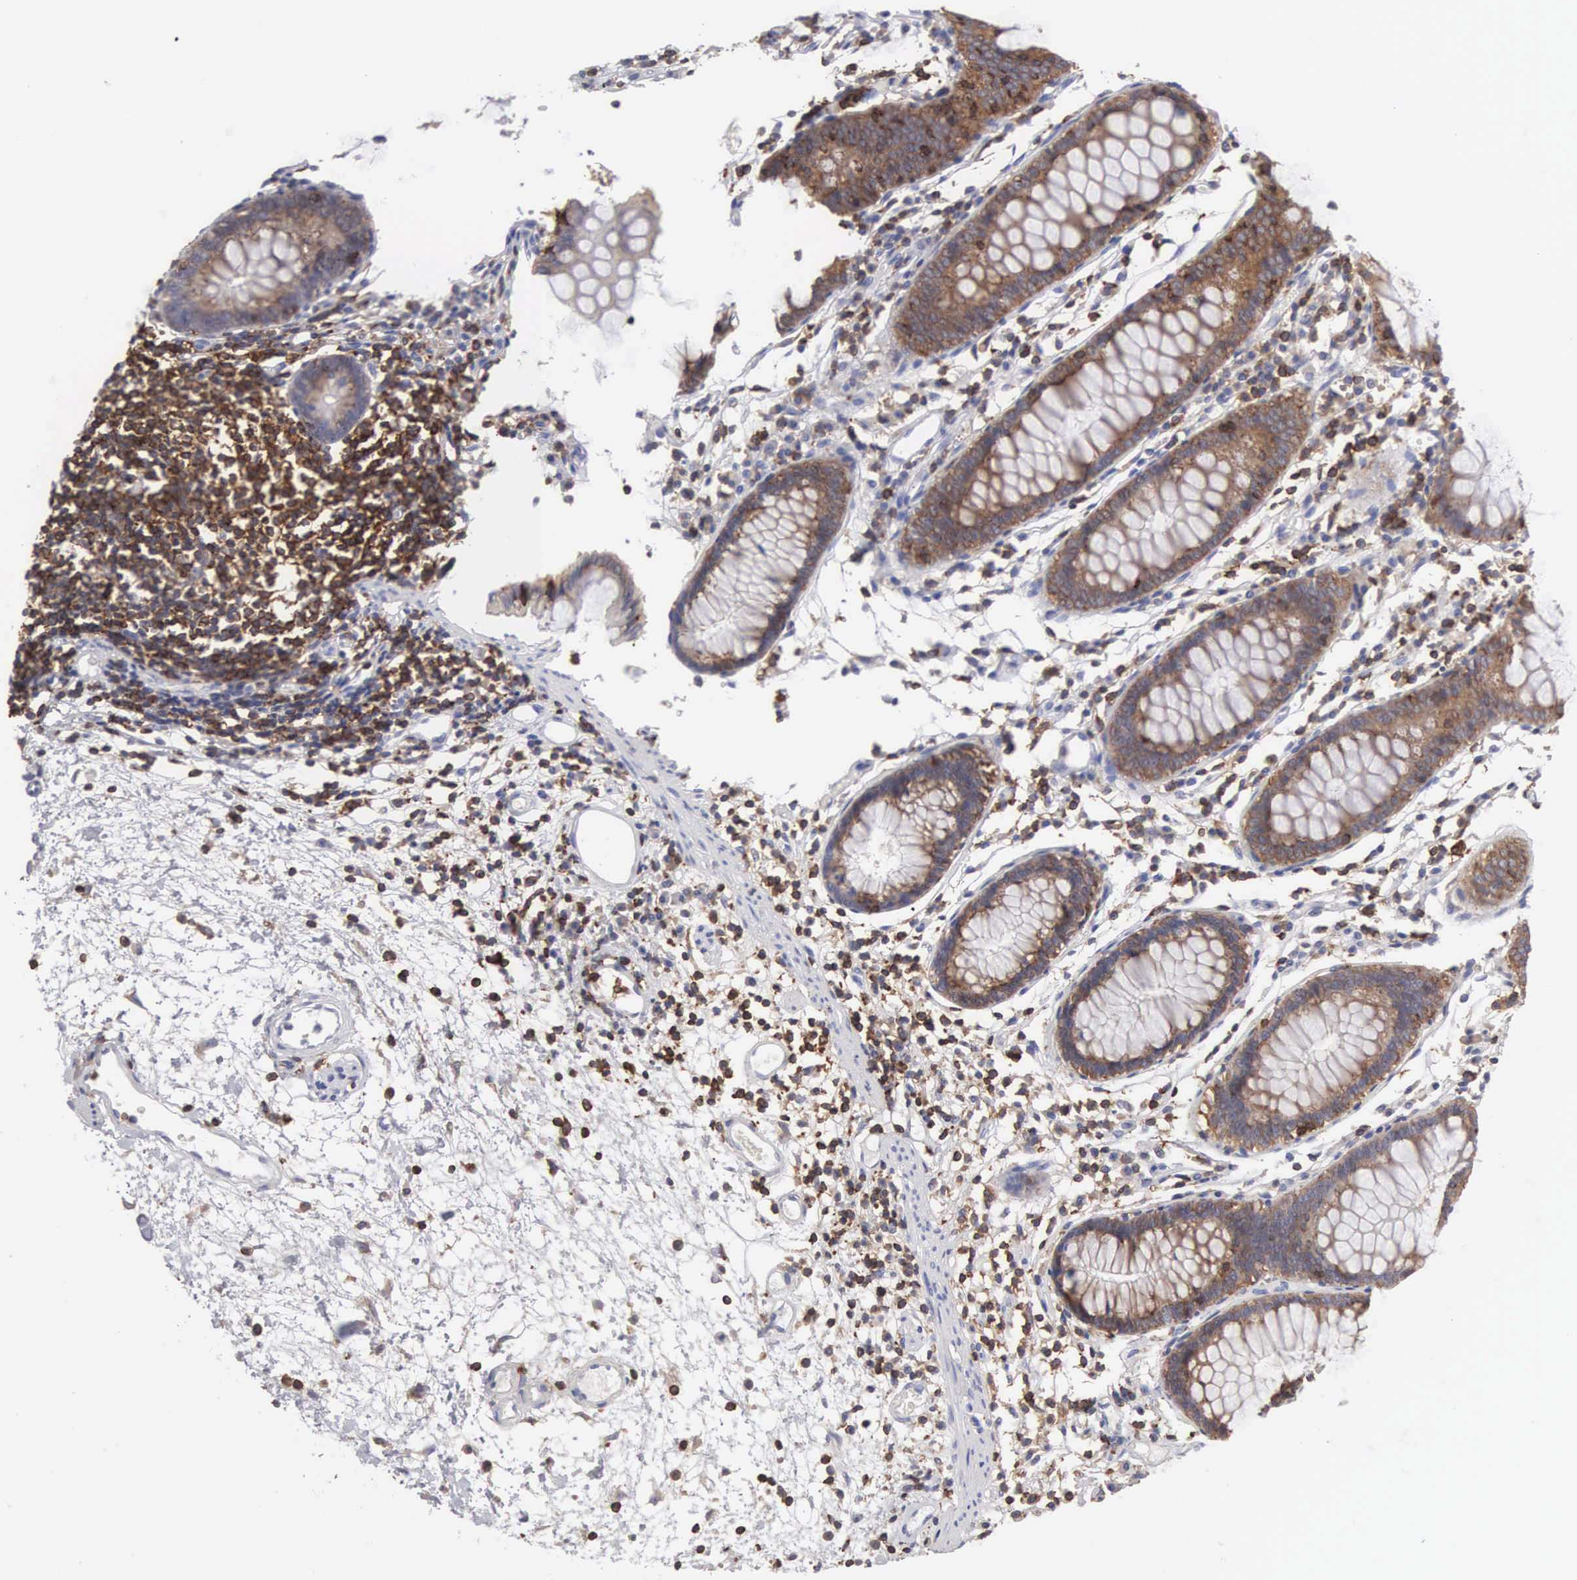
{"staining": {"intensity": "negative", "quantity": "none", "location": "none"}, "tissue": "colon", "cell_type": "Endothelial cells", "image_type": "normal", "snomed": [{"axis": "morphology", "description": "Normal tissue, NOS"}, {"axis": "topography", "description": "Colon"}], "caption": "Colon stained for a protein using immunohistochemistry (IHC) displays no positivity endothelial cells.", "gene": "ENSG00000285304", "patient": {"sex": "female", "age": 55}}